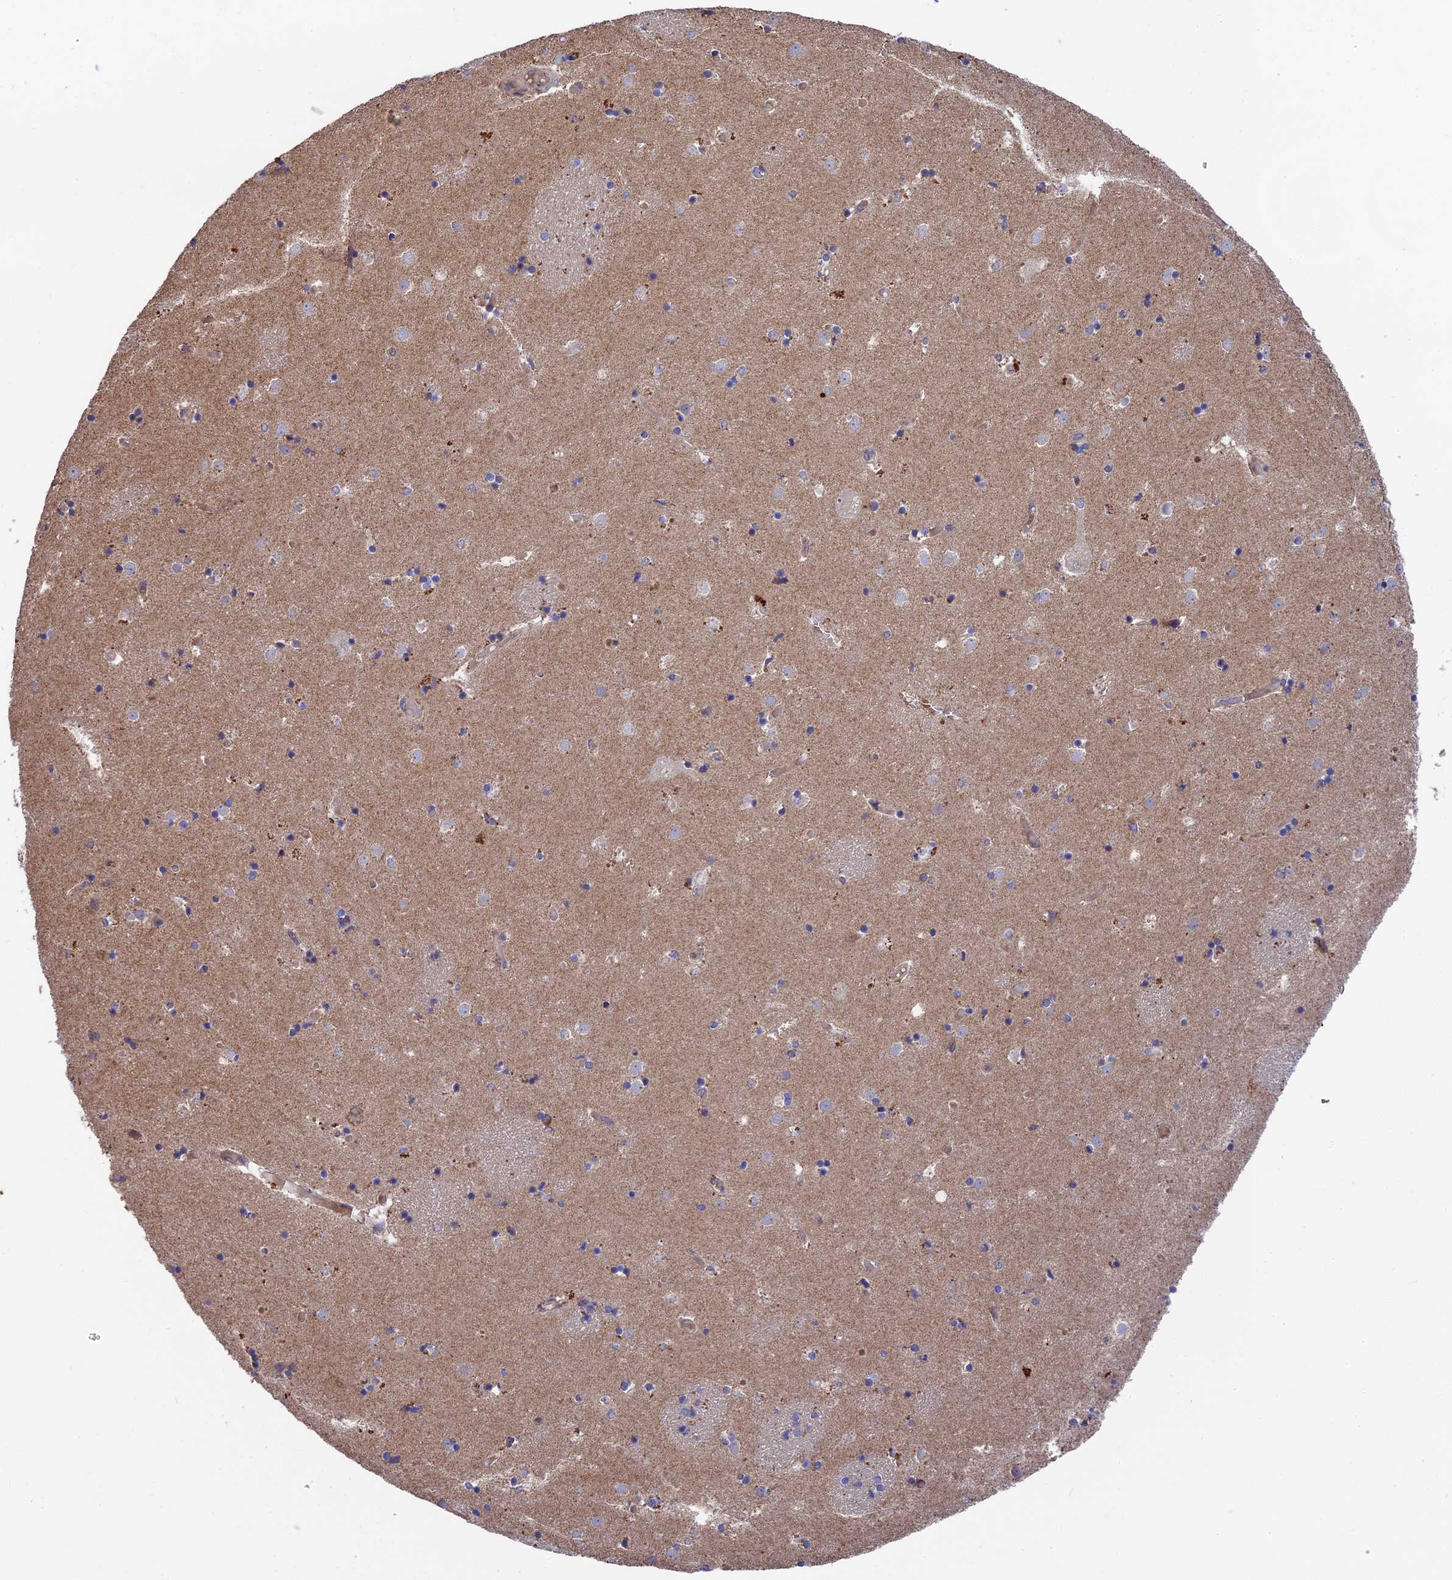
{"staining": {"intensity": "negative", "quantity": "none", "location": "none"}, "tissue": "caudate", "cell_type": "Glial cells", "image_type": "normal", "snomed": [{"axis": "morphology", "description": "Normal tissue, NOS"}, {"axis": "topography", "description": "Lateral ventricle wall"}], "caption": "Histopathology image shows no protein staining in glial cells of unremarkable caudate.", "gene": "RPIA", "patient": {"sex": "female", "age": 52}}